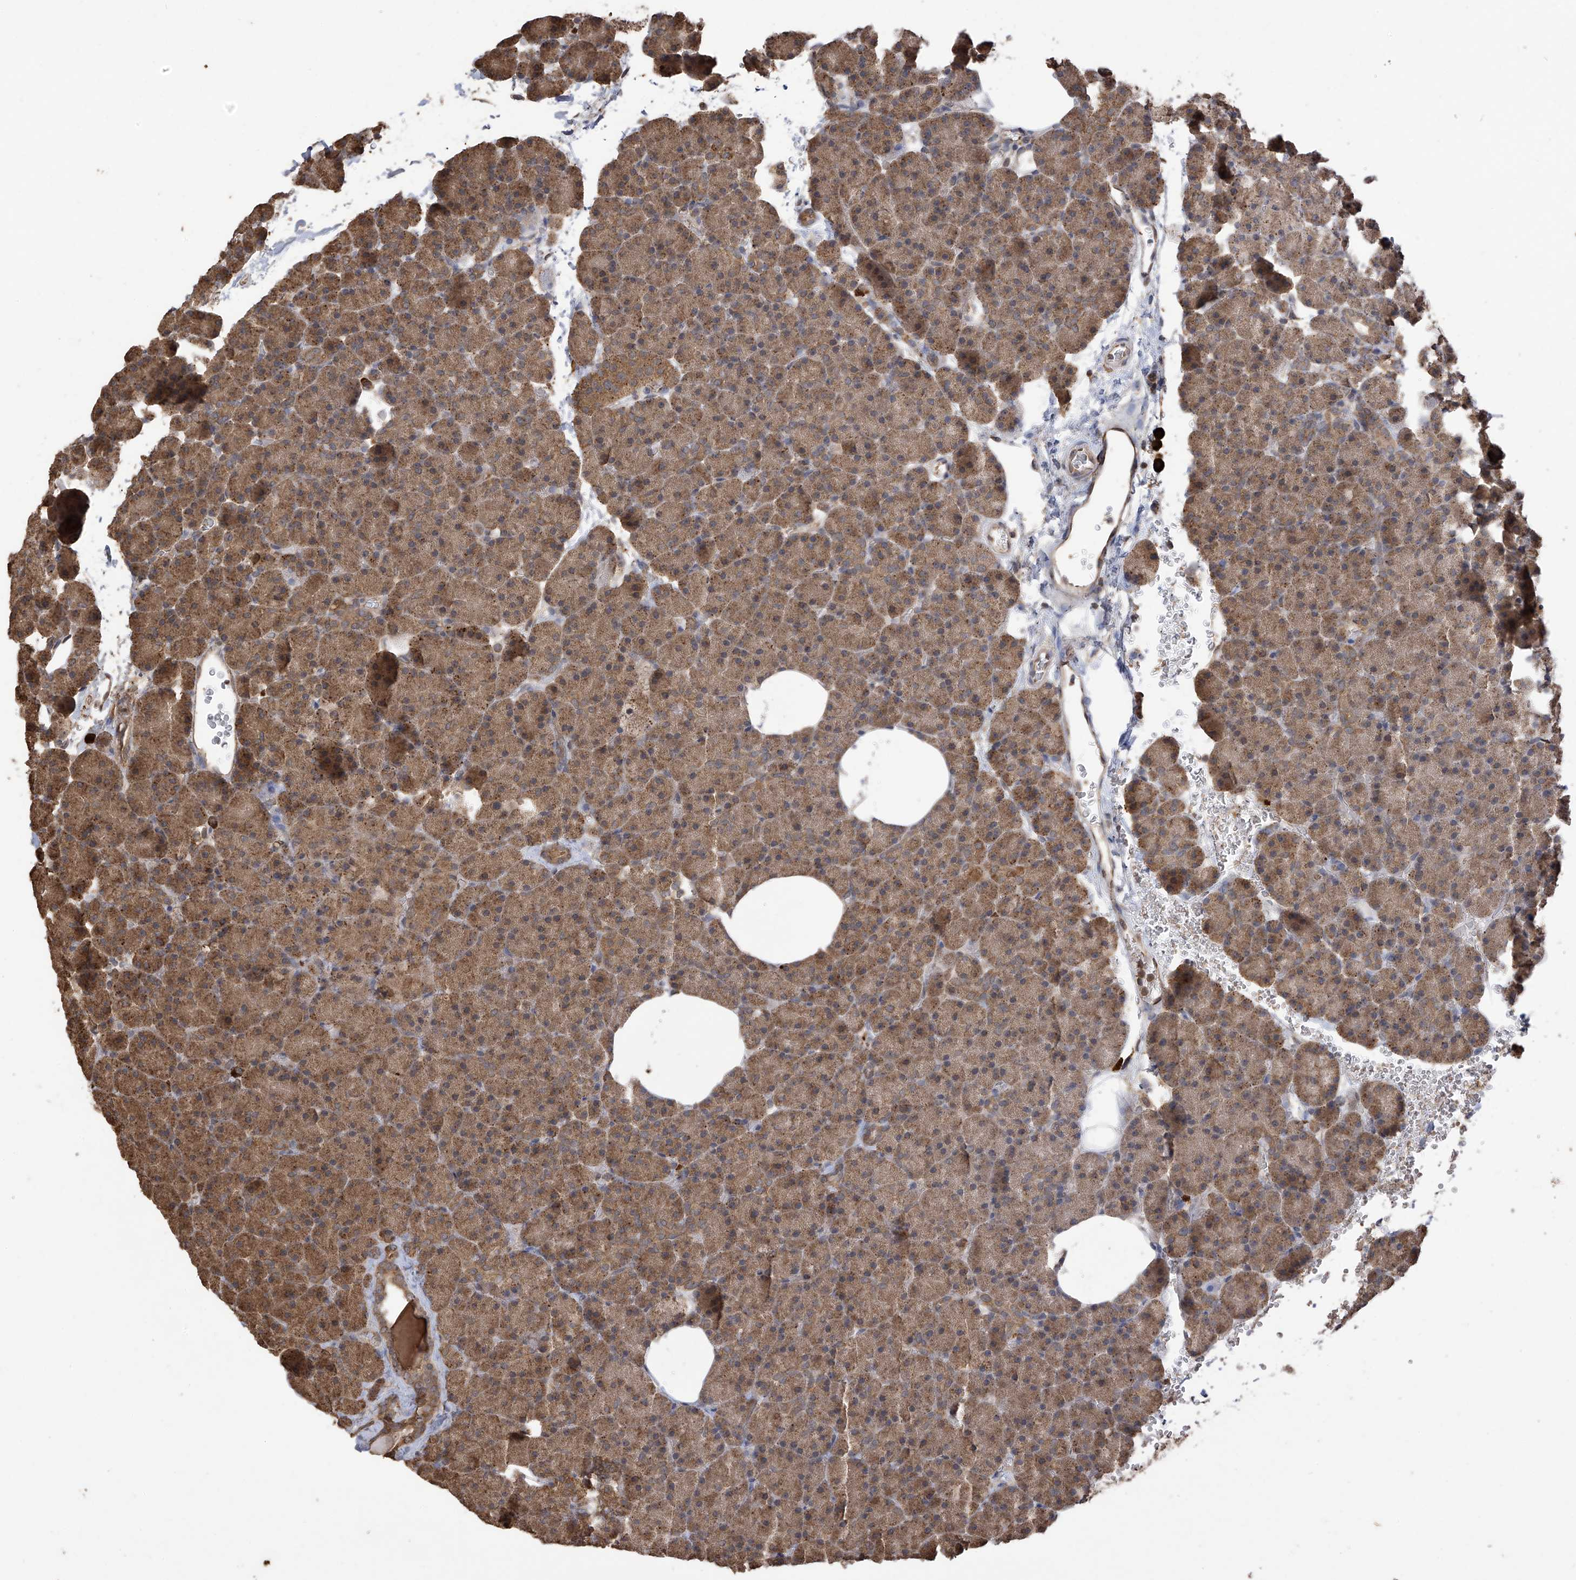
{"staining": {"intensity": "moderate", "quantity": ">75%", "location": "cytoplasmic/membranous"}, "tissue": "pancreas", "cell_type": "Exocrine glandular cells", "image_type": "normal", "snomed": [{"axis": "morphology", "description": "Normal tissue, NOS"}, {"axis": "morphology", "description": "Carcinoid, malignant, NOS"}, {"axis": "topography", "description": "Pancreas"}], "caption": "Exocrine glandular cells display moderate cytoplasmic/membranous staining in about >75% of cells in normal pancreas. (DAB IHC, brown staining for protein, blue staining for nuclei).", "gene": "PNPT1", "patient": {"sex": "female", "age": 35}}